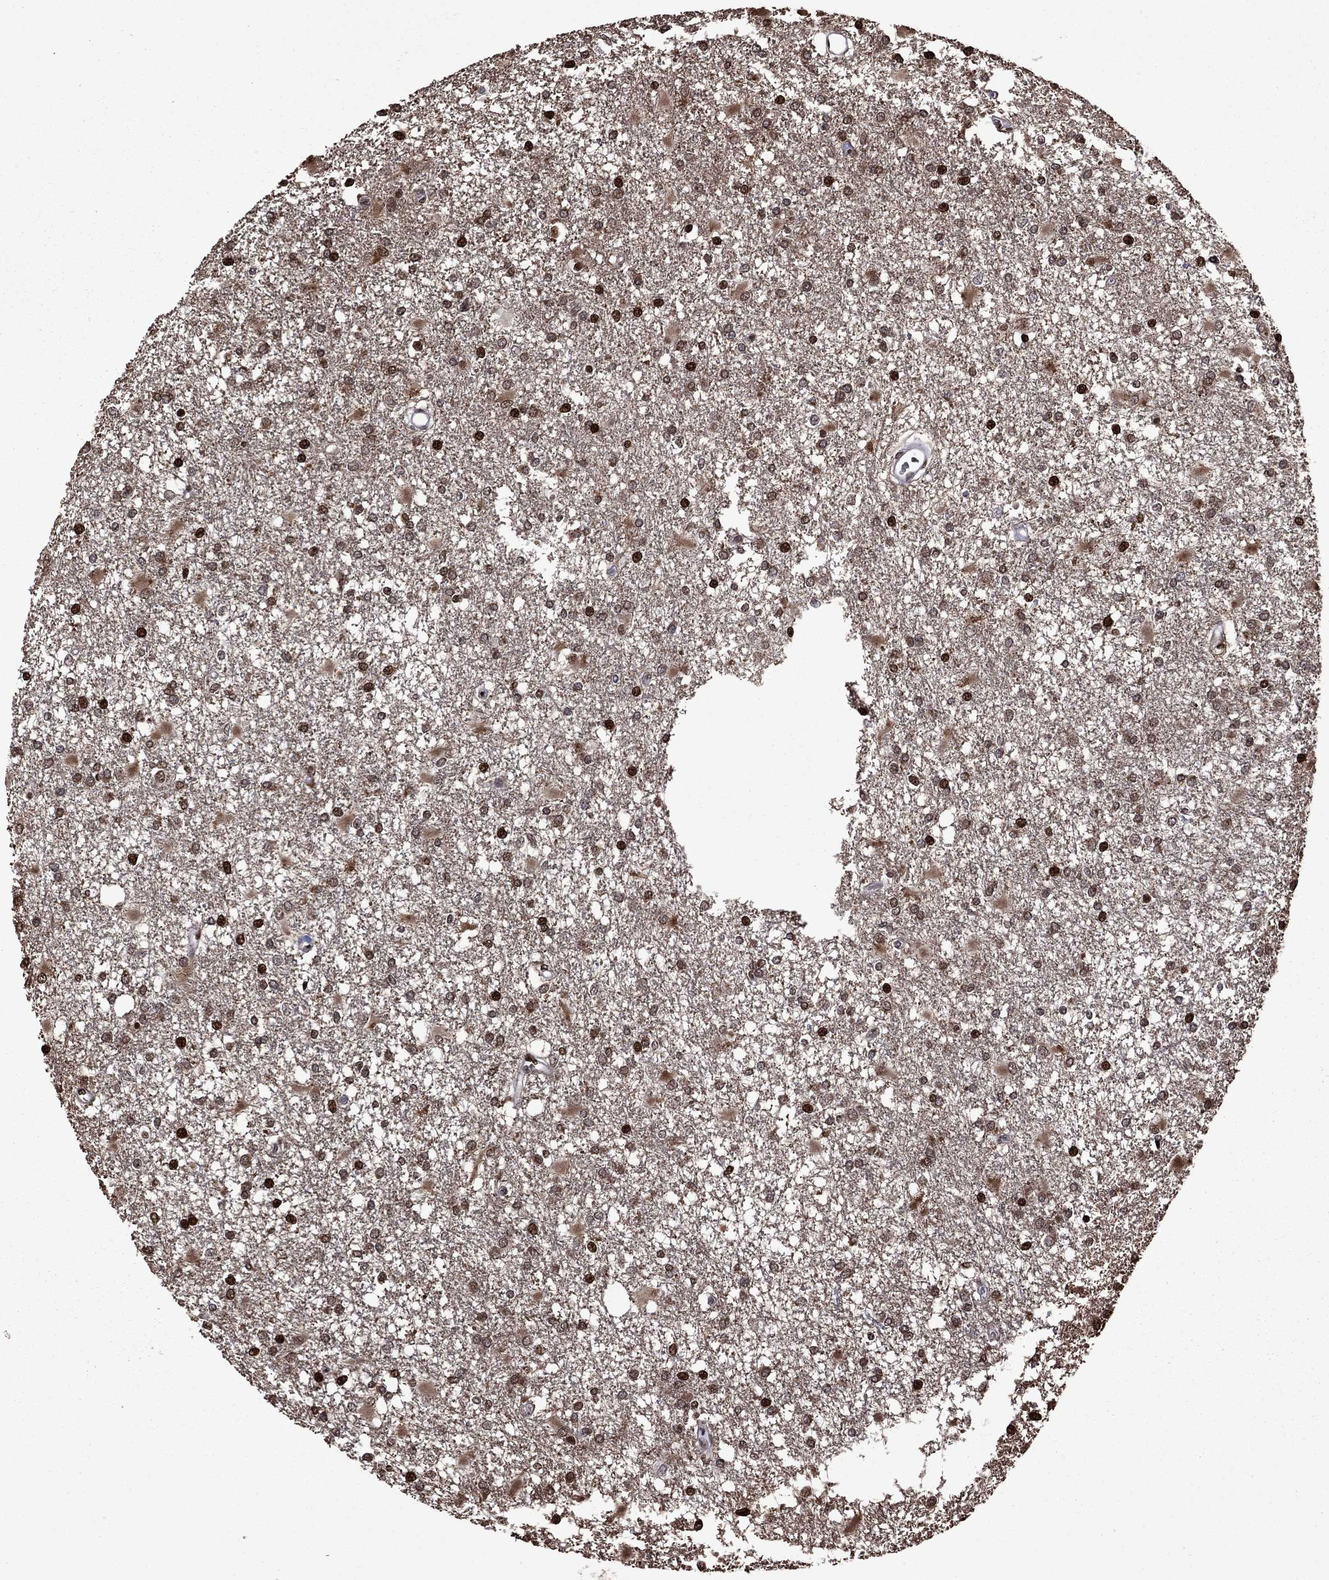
{"staining": {"intensity": "strong", "quantity": "25%-75%", "location": "nuclear"}, "tissue": "glioma", "cell_type": "Tumor cells", "image_type": "cancer", "snomed": [{"axis": "morphology", "description": "Glioma, malignant, High grade"}, {"axis": "topography", "description": "Cerebral cortex"}], "caption": "Immunohistochemistry (IHC) micrograph of neoplastic tissue: high-grade glioma (malignant) stained using immunohistochemistry (IHC) reveals high levels of strong protein expression localized specifically in the nuclear of tumor cells, appearing as a nuclear brown color.", "gene": "LIMK1", "patient": {"sex": "male", "age": 79}}